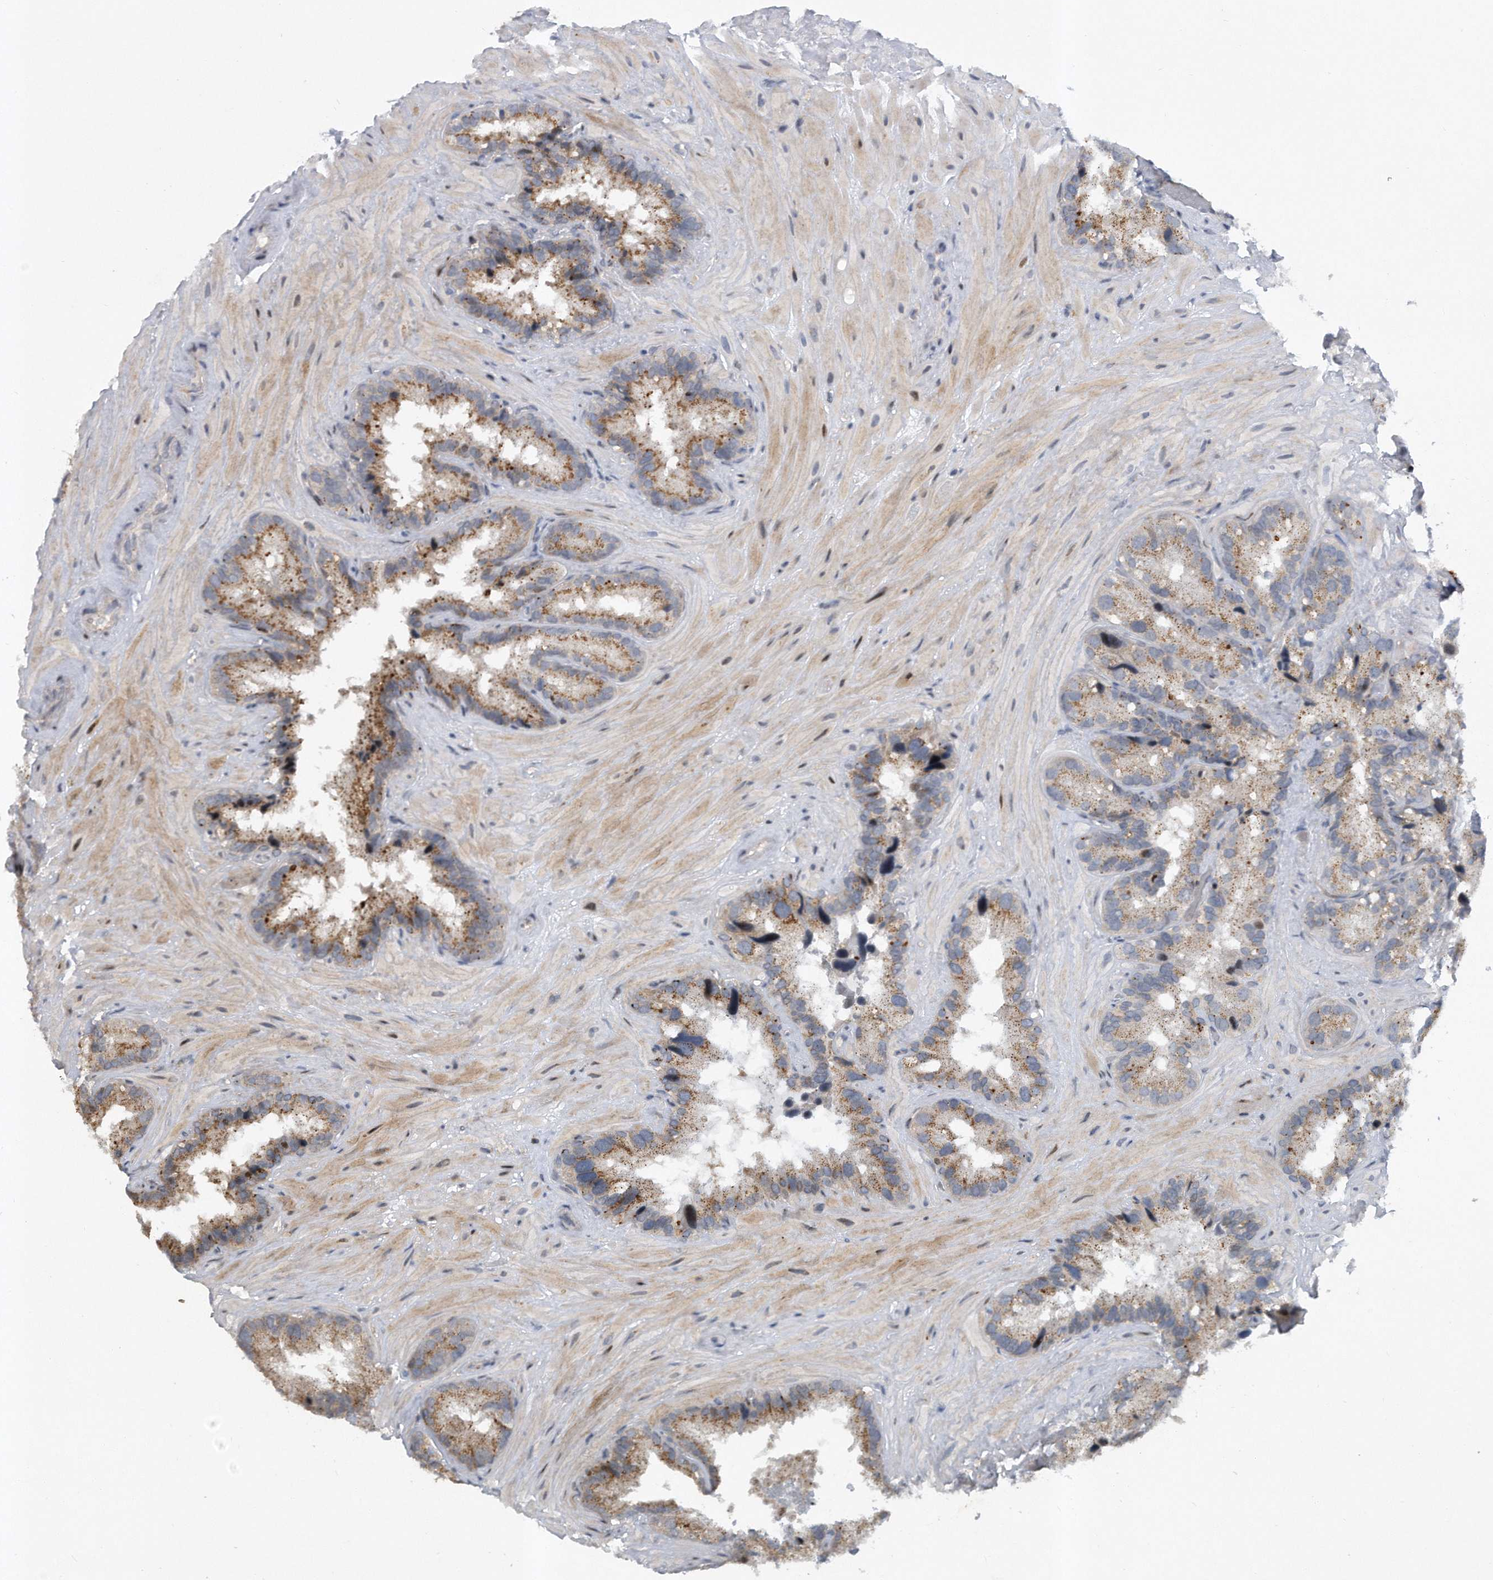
{"staining": {"intensity": "moderate", "quantity": ">75%", "location": "cytoplasmic/membranous"}, "tissue": "seminal vesicle", "cell_type": "Glandular cells", "image_type": "normal", "snomed": [{"axis": "morphology", "description": "Normal tissue, NOS"}, {"axis": "topography", "description": "Prostate"}, {"axis": "topography", "description": "Seminal veicle"}], "caption": "Protein expression analysis of unremarkable seminal vesicle exhibits moderate cytoplasmic/membranous positivity in about >75% of glandular cells.", "gene": "PGBD2", "patient": {"sex": "male", "age": 68}}